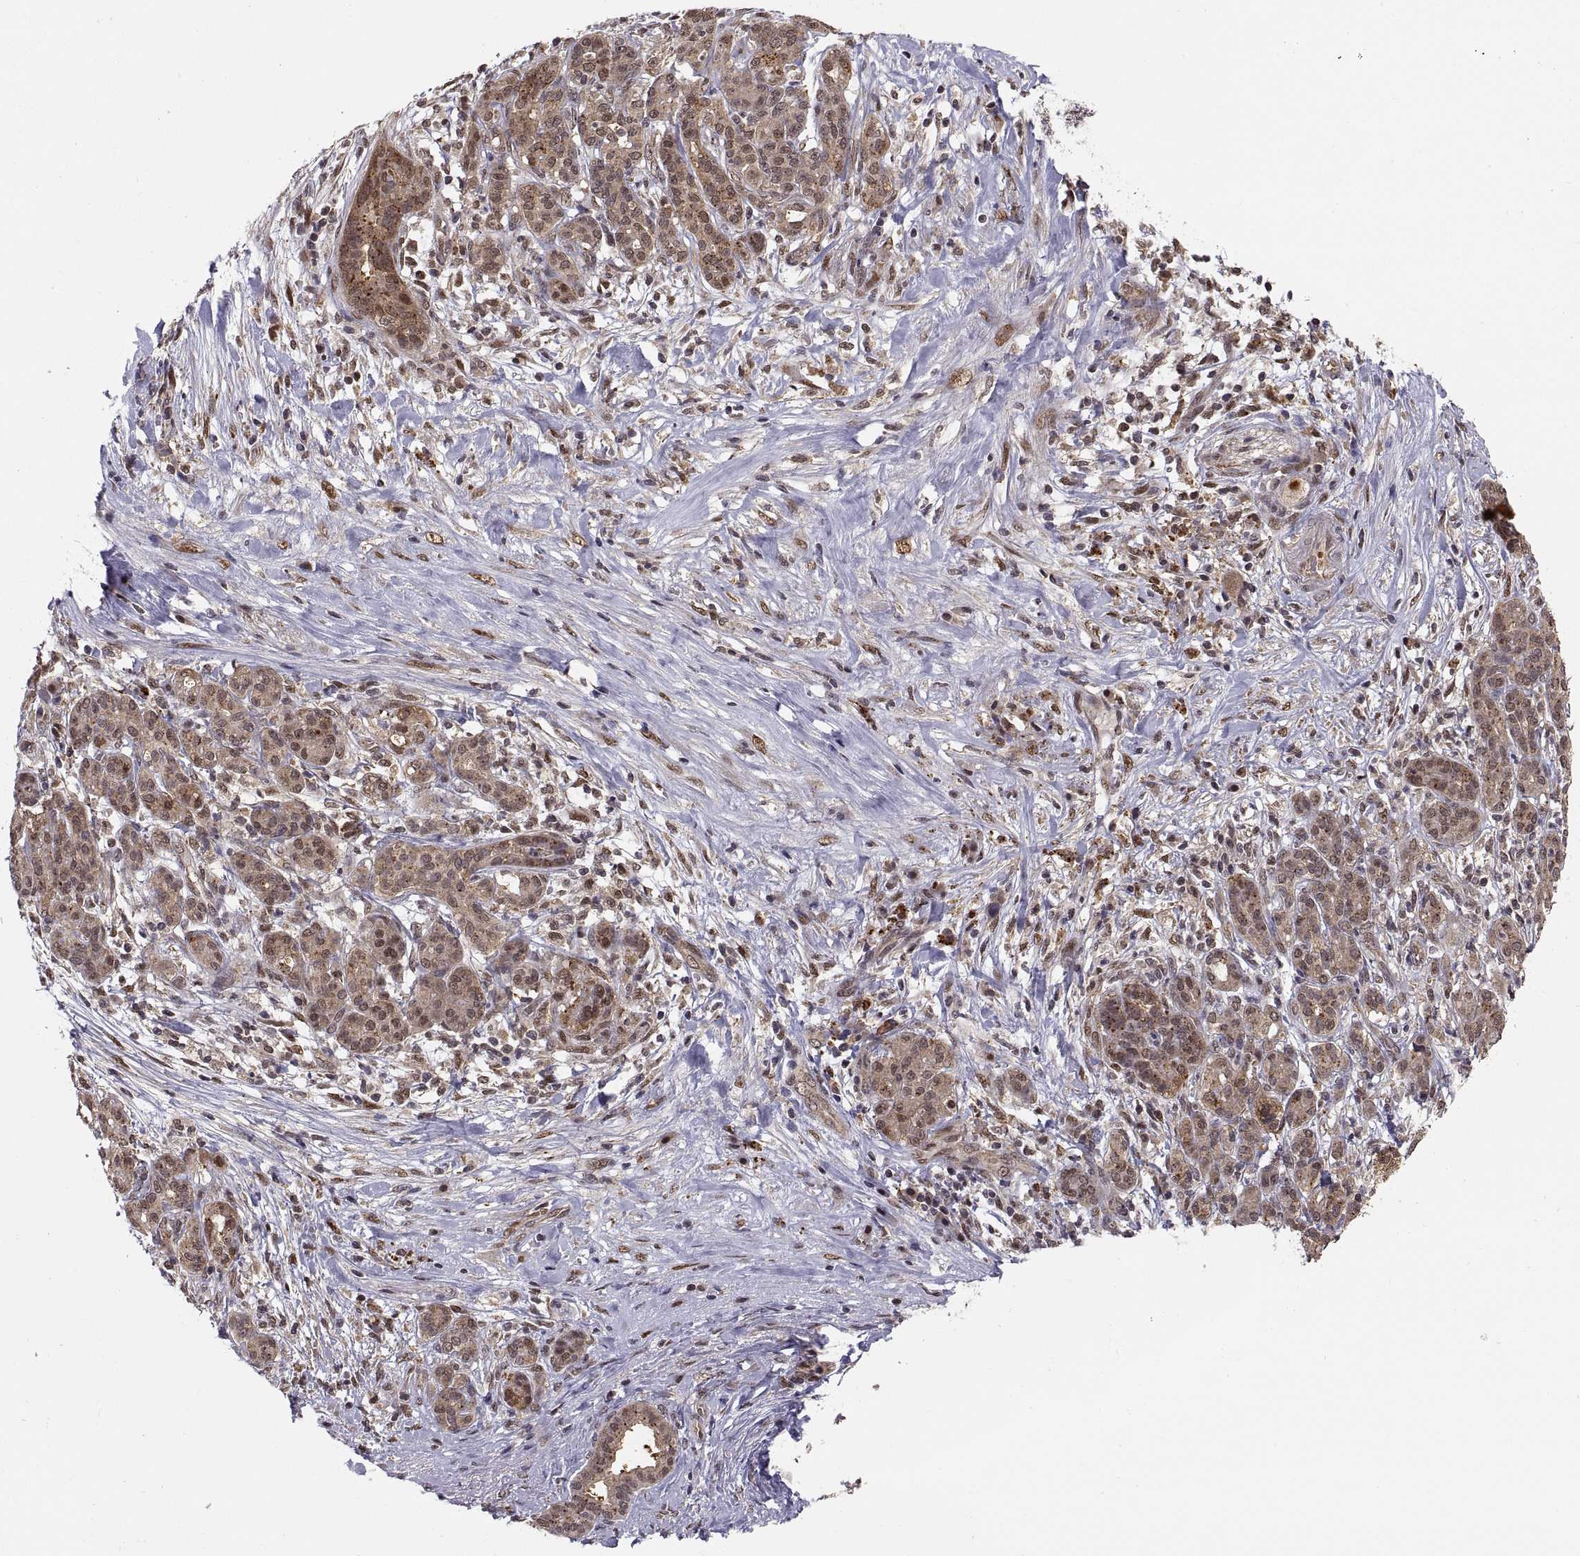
{"staining": {"intensity": "moderate", "quantity": ">75%", "location": "cytoplasmic/membranous"}, "tissue": "pancreatic cancer", "cell_type": "Tumor cells", "image_type": "cancer", "snomed": [{"axis": "morphology", "description": "Adenocarcinoma, NOS"}, {"axis": "topography", "description": "Pancreas"}], "caption": "There is medium levels of moderate cytoplasmic/membranous expression in tumor cells of adenocarcinoma (pancreatic), as demonstrated by immunohistochemical staining (brown color).", "gene": "PSMC2", "patient": {"sex": "male", "age": 44}}